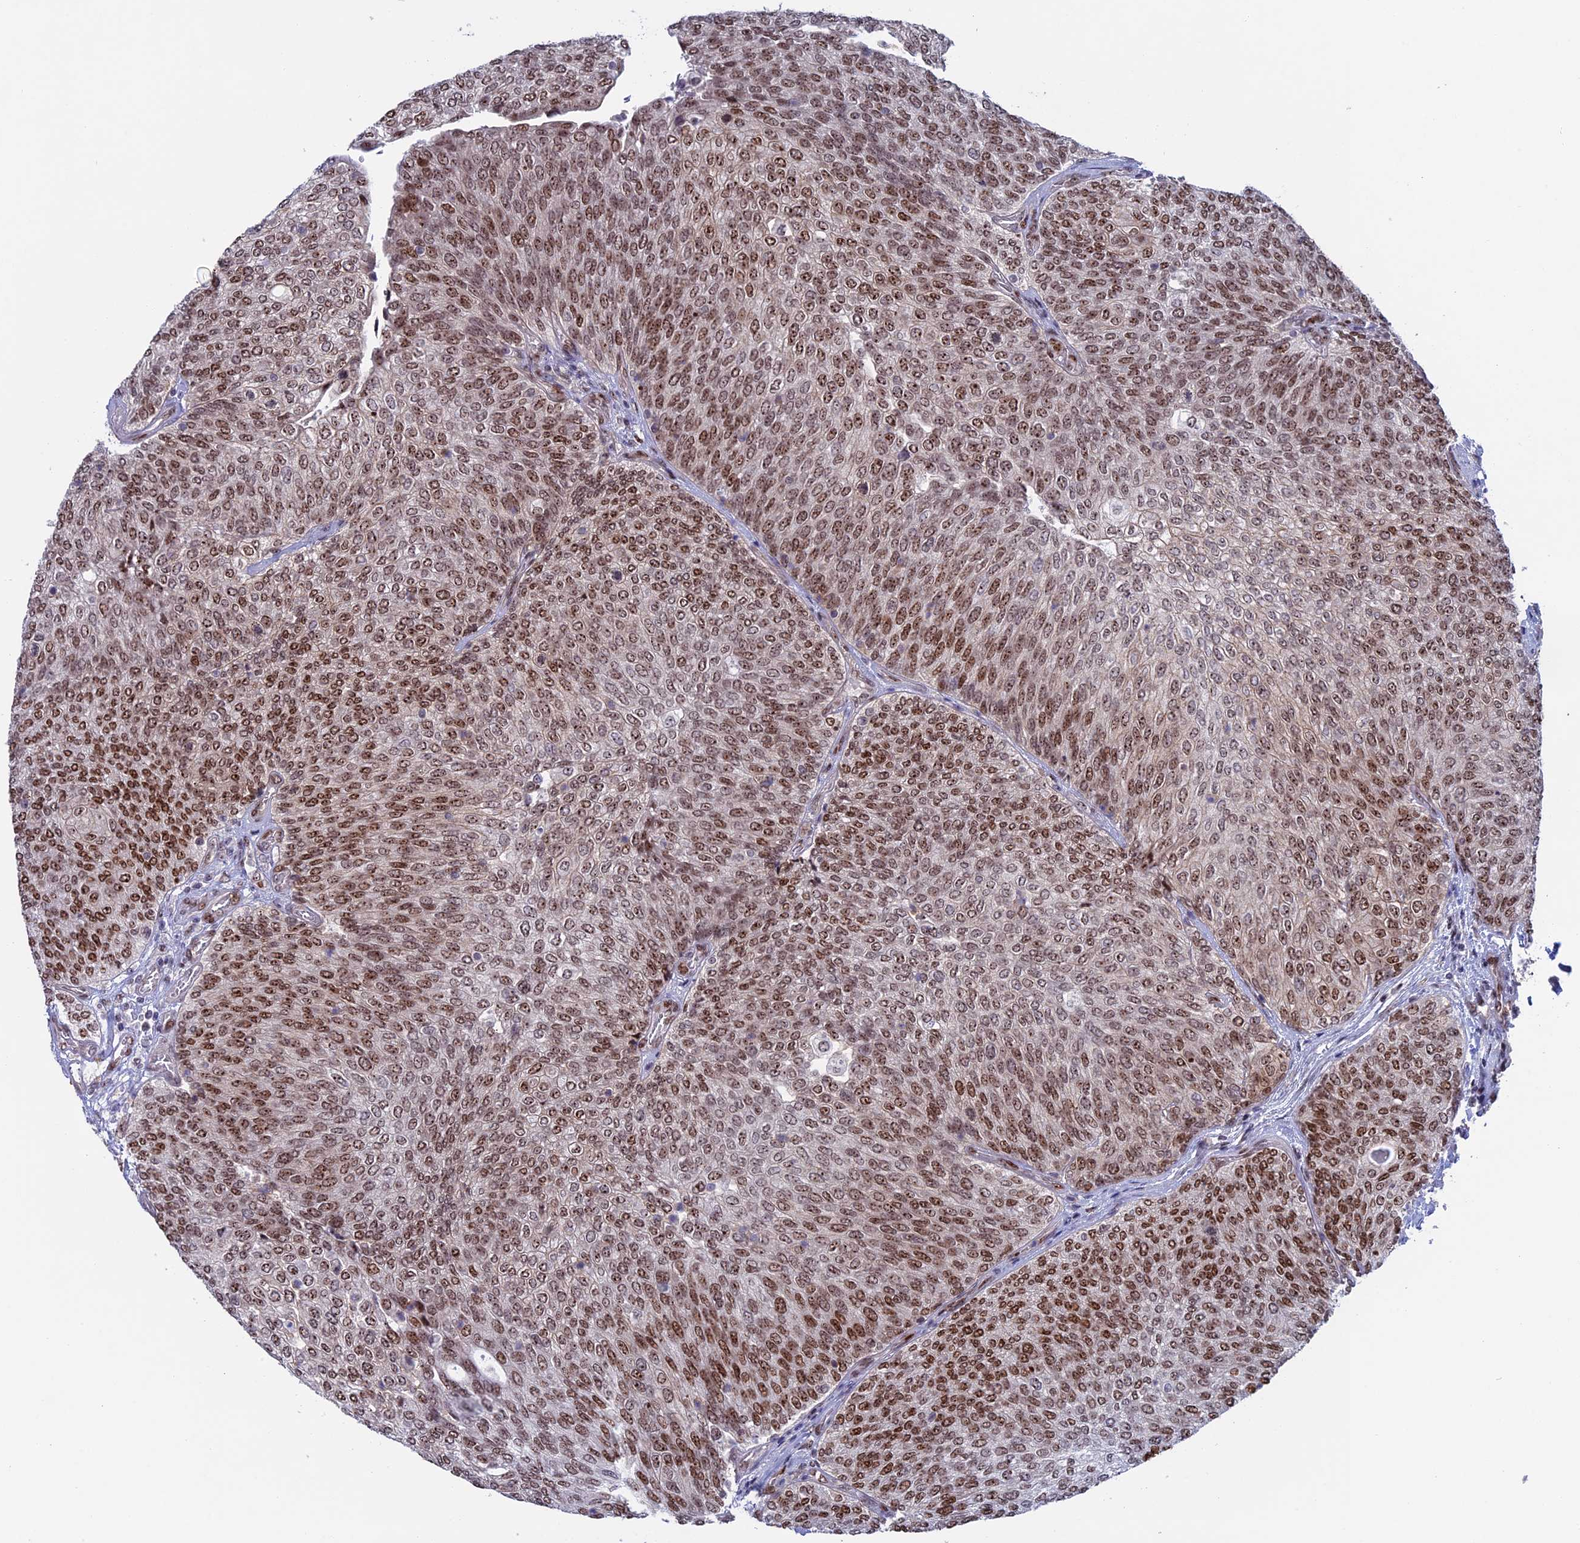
{"staining": {"intensity": "moderate", "quantity": ">75%", "location": "nuclear"}, "tissue": "urothelial cancer", "cell_type": "Tumor cells", "image_type": "cancer", "snomed": [{"axis": "morphology", "description": "Urothelial carcinoma, Low grade"}, {"axis": "topography", "description": "Urinary bladder"}], "caption": "Urothelial cancer stained with immunohistochemistry (IHC) shows moderate nuclear positivity in about >75% of tumor cells. The protein of interest is shown in brown color, while the nuclei are stained blue.", "gene": "CCDC86", "patient": {"sex": "female", "age": 79}}